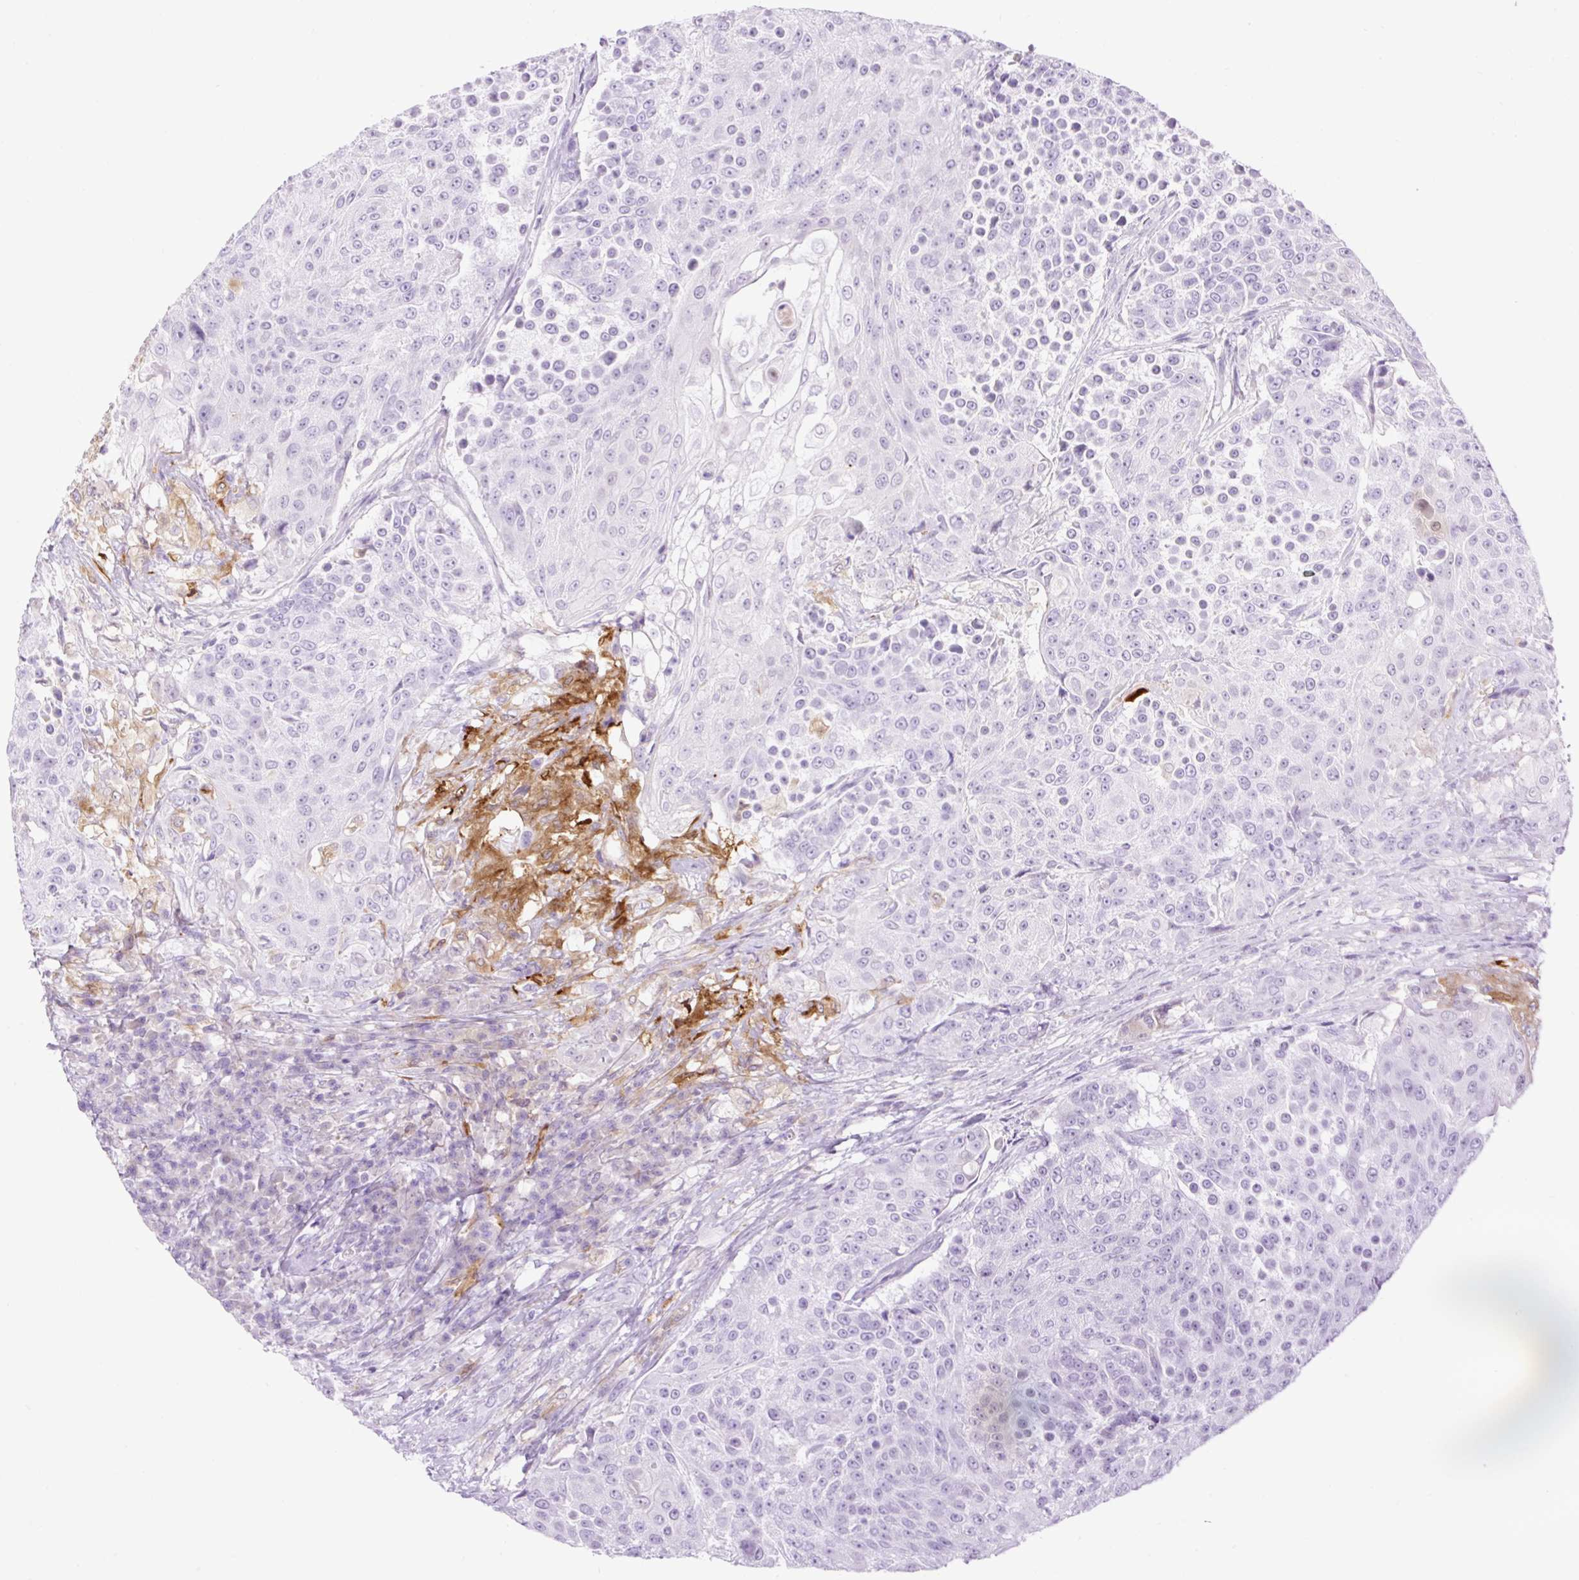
{"staining": {"intensity": "negative", "quantity": "none", "location": "none"}, "tissue": "urothelial cancer", "cell_type": "Tumor cells", "image_type": "cancer", "snomed": [{"axis": "morphology", "description": "Urothelial carcinoma, High grade"}, {"axis": "topography", "description": "Urinary bladder"}], "caption": "The photomicrograph shows no staining of tumor cells in urothelial carcinoma (high-grade).", "gene": "SLC25A40", "patient": {"sex": "female", "age": 63}}